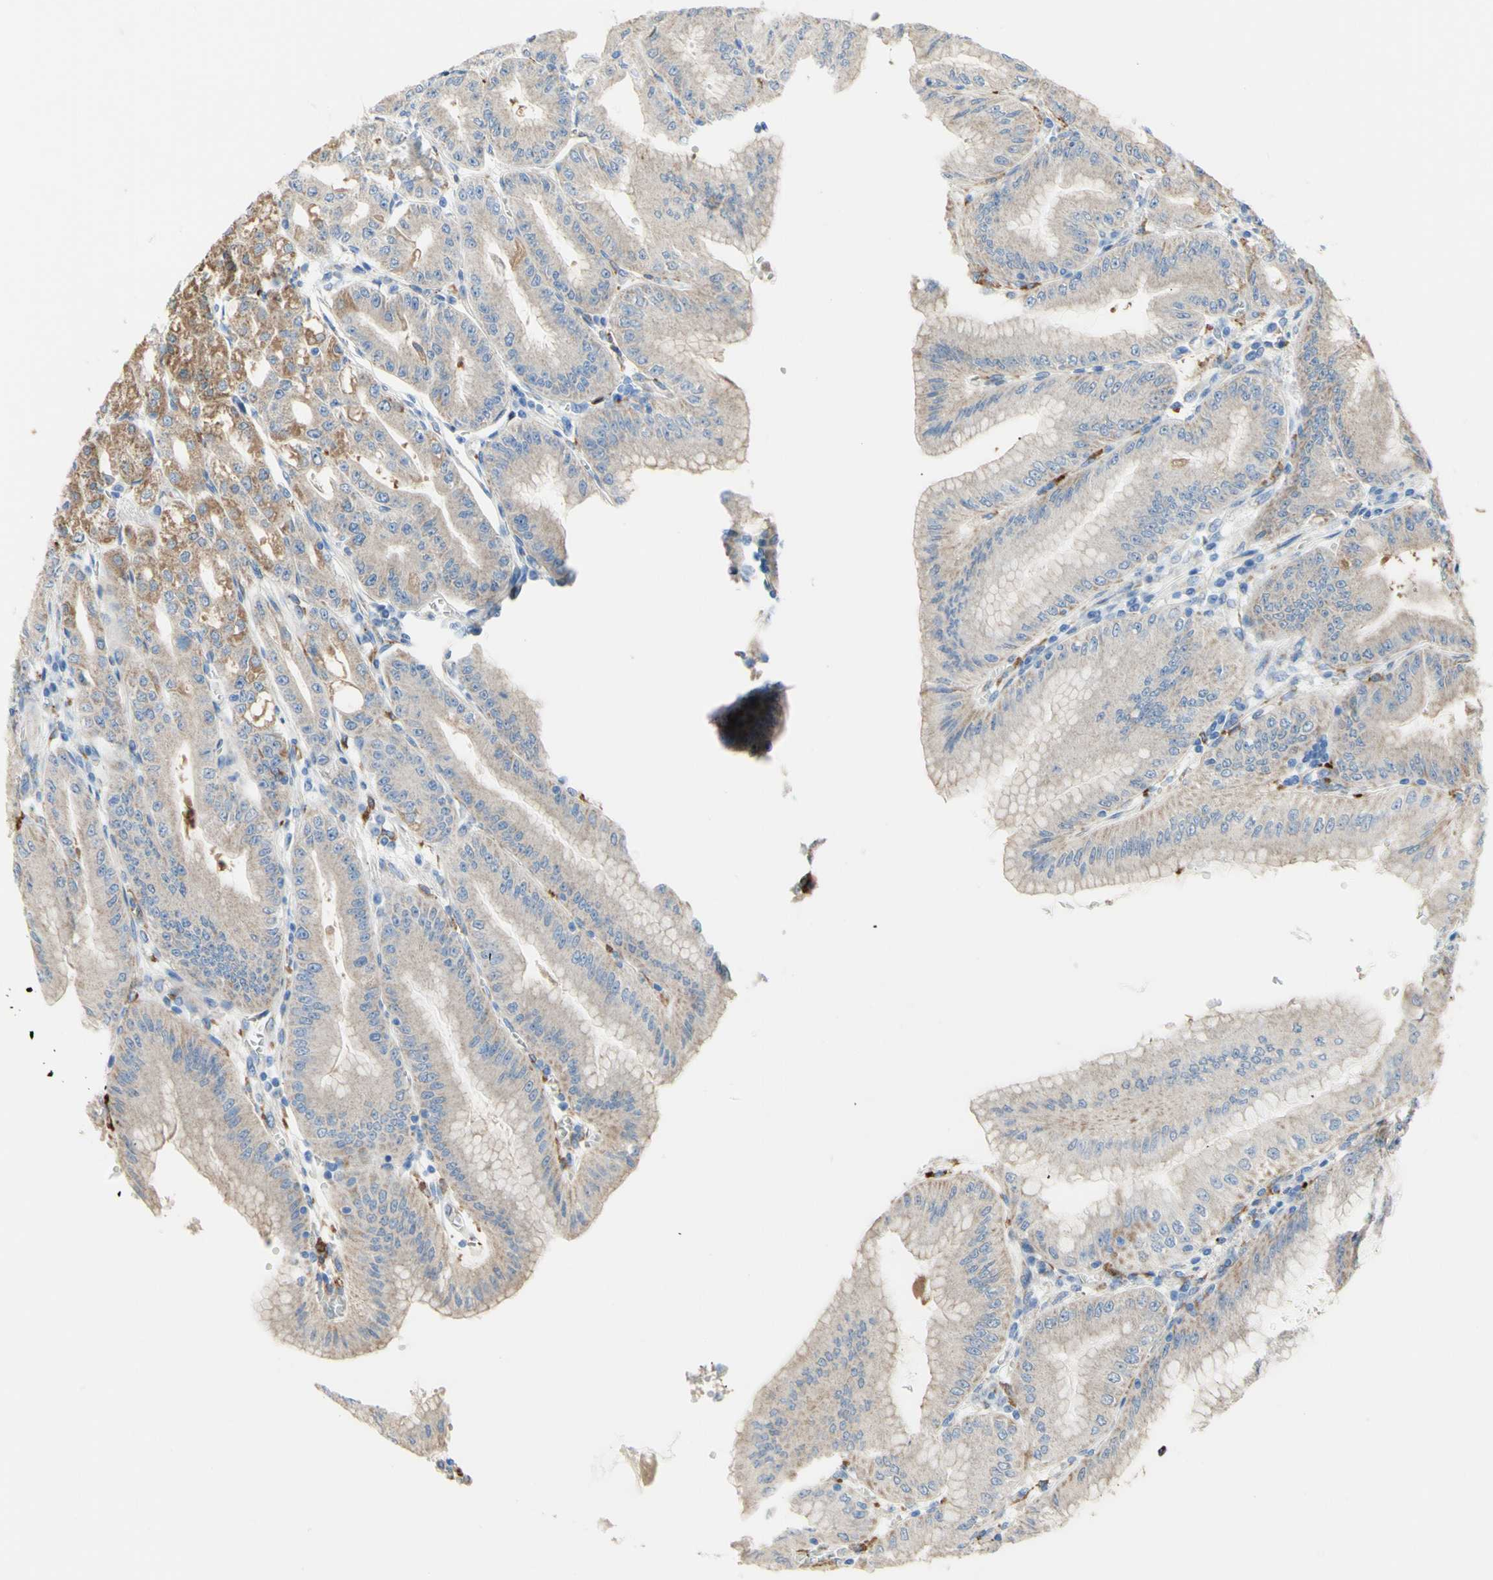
{"staining": {"intensity": "moderate", "quantity": "25%-75%", "location": "cytoplasmic/membranous"}, "tissue": "stomach", "cell_type": "Glandular cells", "image_type": "normal", "snomed": [{"axis": "morphology", "description": "Normal tissue, NOS"}, {"axis": "topography", "description": "Stomach, lower"}], "caption": "Stomach stained with DAB (3,3'-diaminobenzidine) immunohistochemistry (IHC) reveals medium levels of moderate cytoplasmic/membranous positivity in about 25%-75% of glandular cells.", "gene": "URB2", "patient": {"sex": "male", "age": 71}}